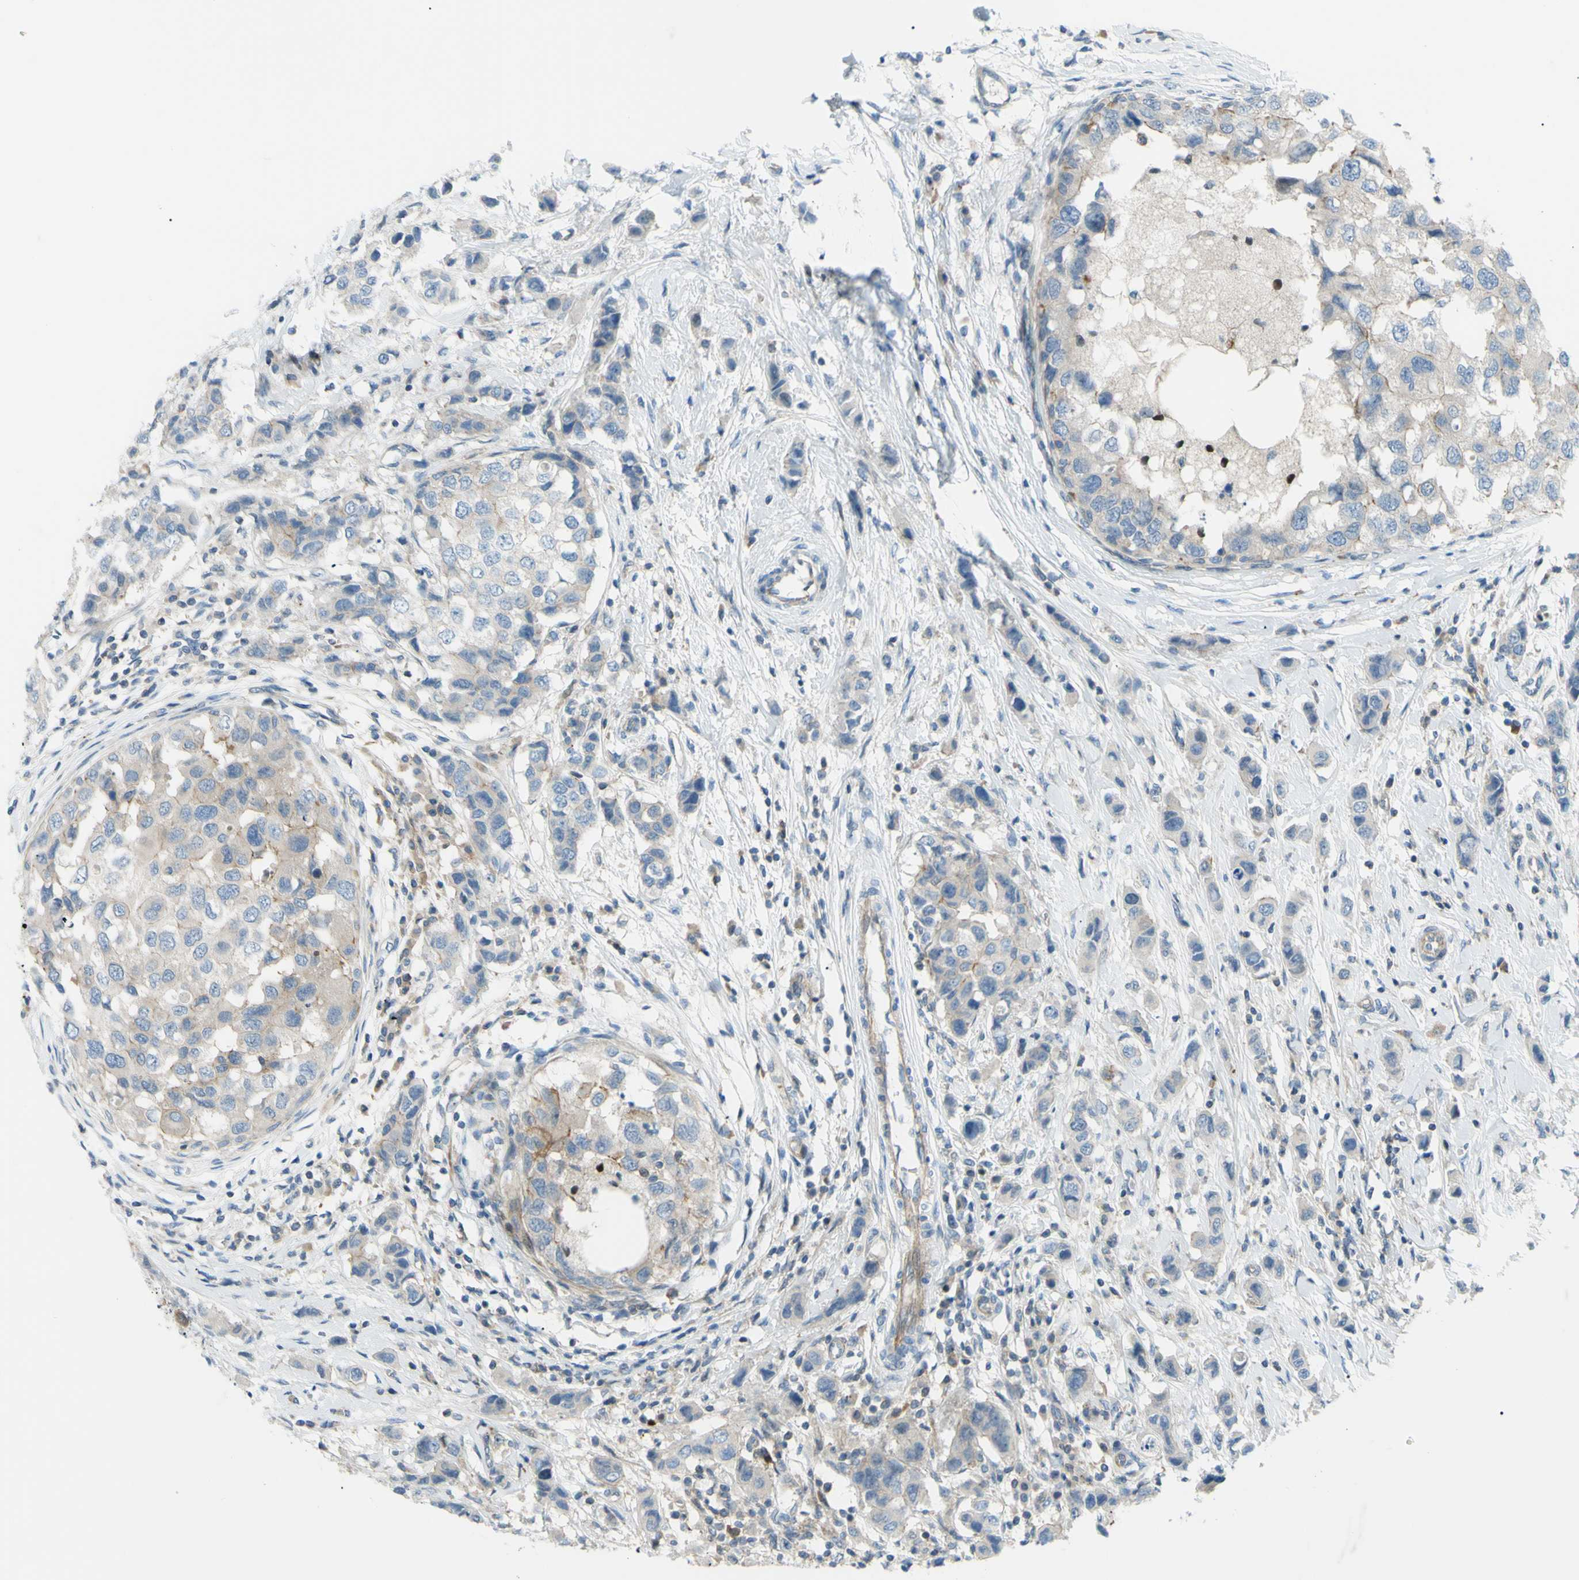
{"staining": {"intensity": "weak", "quantity": "<25%", "location": "cytoplasmic/membranous"}, "tissue": "breast cancer", "cell_type": "Tumor cells", "image_type": "cancer", "snomed": [{"axis": "morphology", "description": "Normal tissue, NOS"}, {"axis": "morphology", "description": "Duct carcinoma"}, {"axis": "topography", "description": "Breast"}], "caption": "The histopathology image displays no staining of tumor cells in breast cancer (infiltrating ductal carcinoma). (DAB (3,3'-diaminobenzidine) immunohistochemistry (IHC) with hematoxylin counter stain).", "gene": "PAK2", "patient": {"sex": "female", "age": 50}}